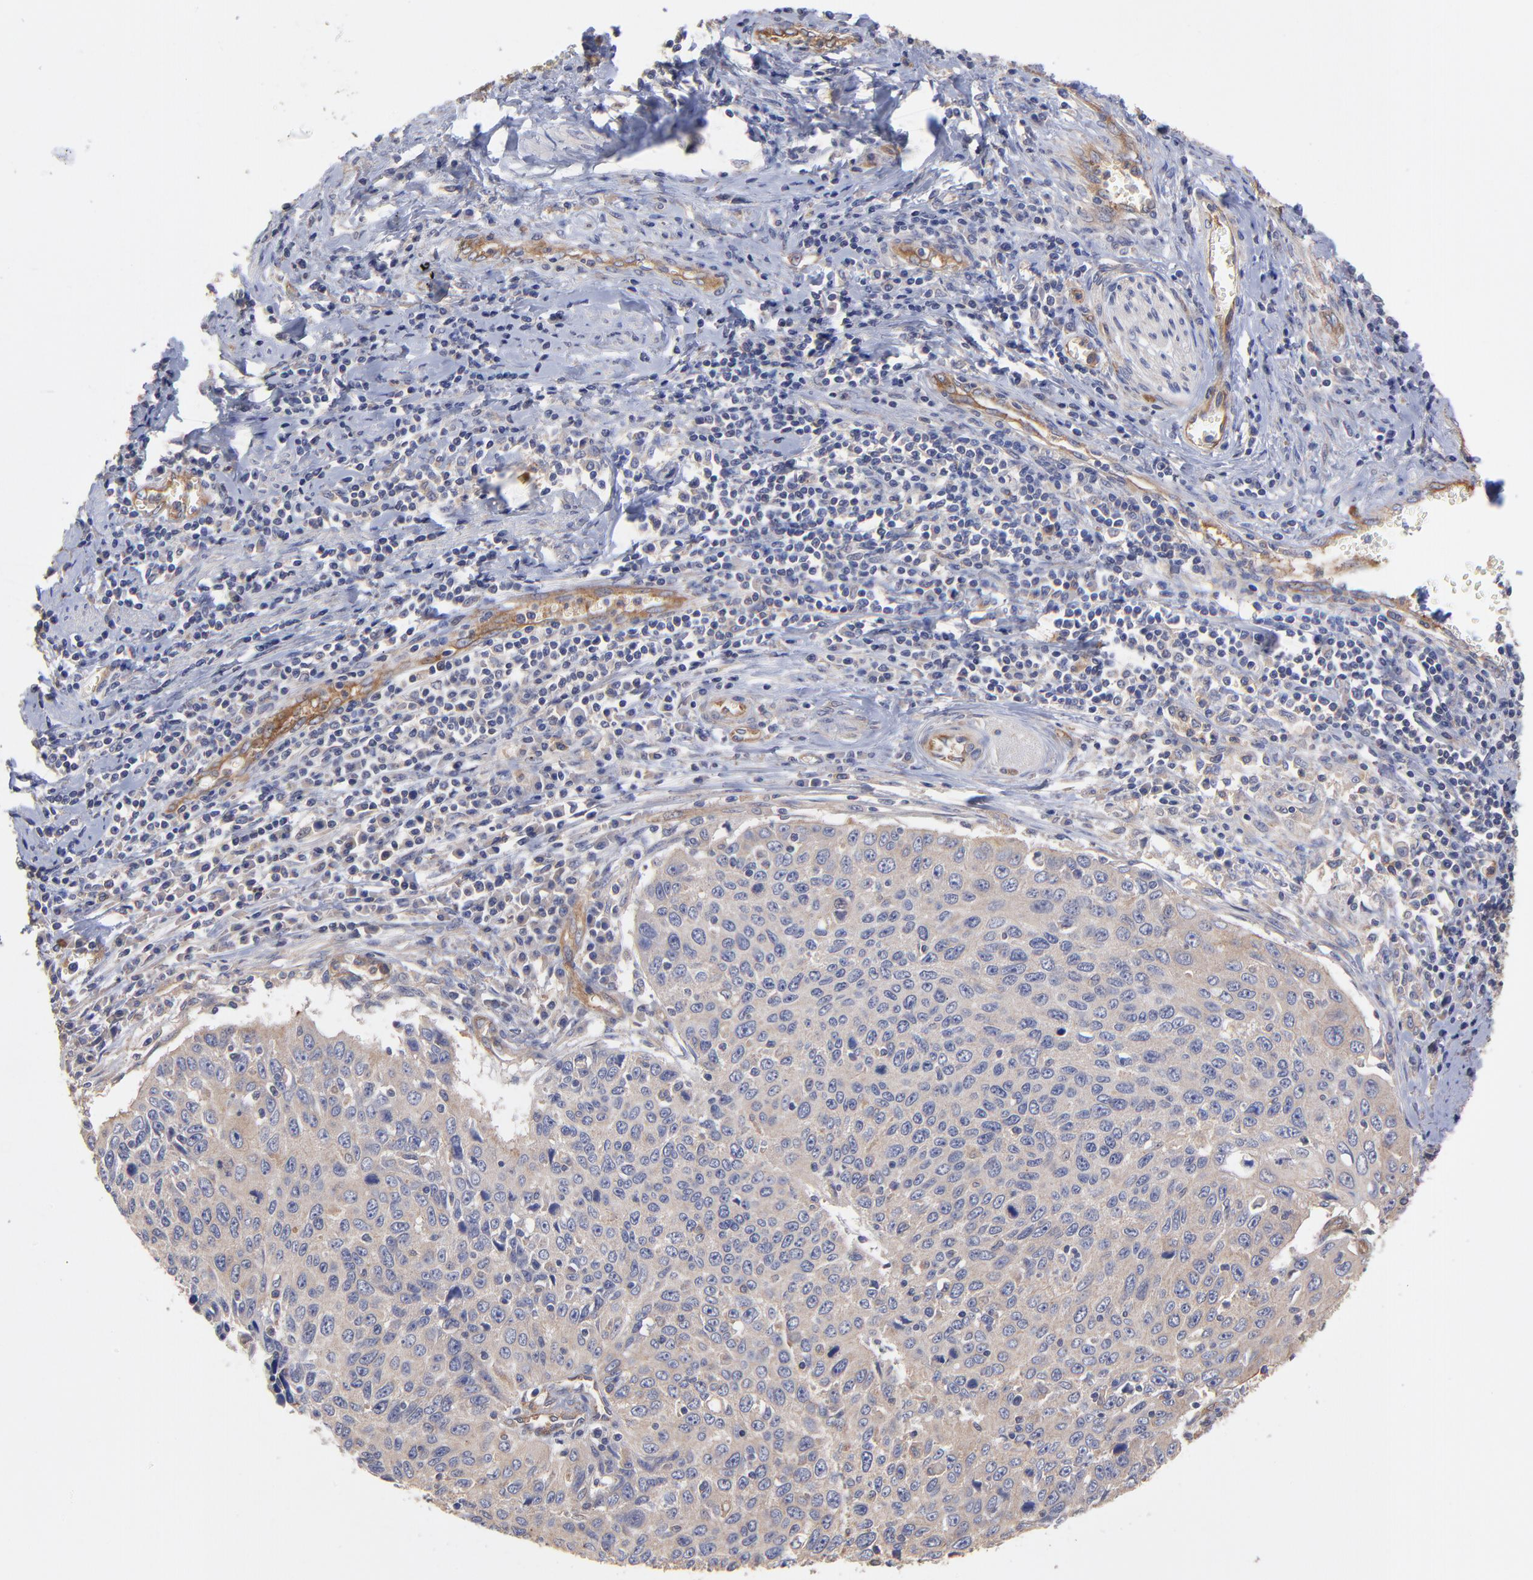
{"staining": {"intensity": "weak", "quantity": ">75%", "location": "cytoplasmic/membranous"}, "tissue": "cervical cancer", "cell_type": "Tumor cells", "image_type": "cancer", "snomed": [{"axis": "morphology", "description": "Squamous cell carcinoma, NOS"}, {"axis": "topography", "description": "Cervix"}], "caption": "A low amount of weak cytoplasmic/membranous expression is present in about >75% of tumor cells in cervical squamous cell carcinoma tissue.", "gene": "ASB7", "patient": {"sex": "female", "age": 53}}